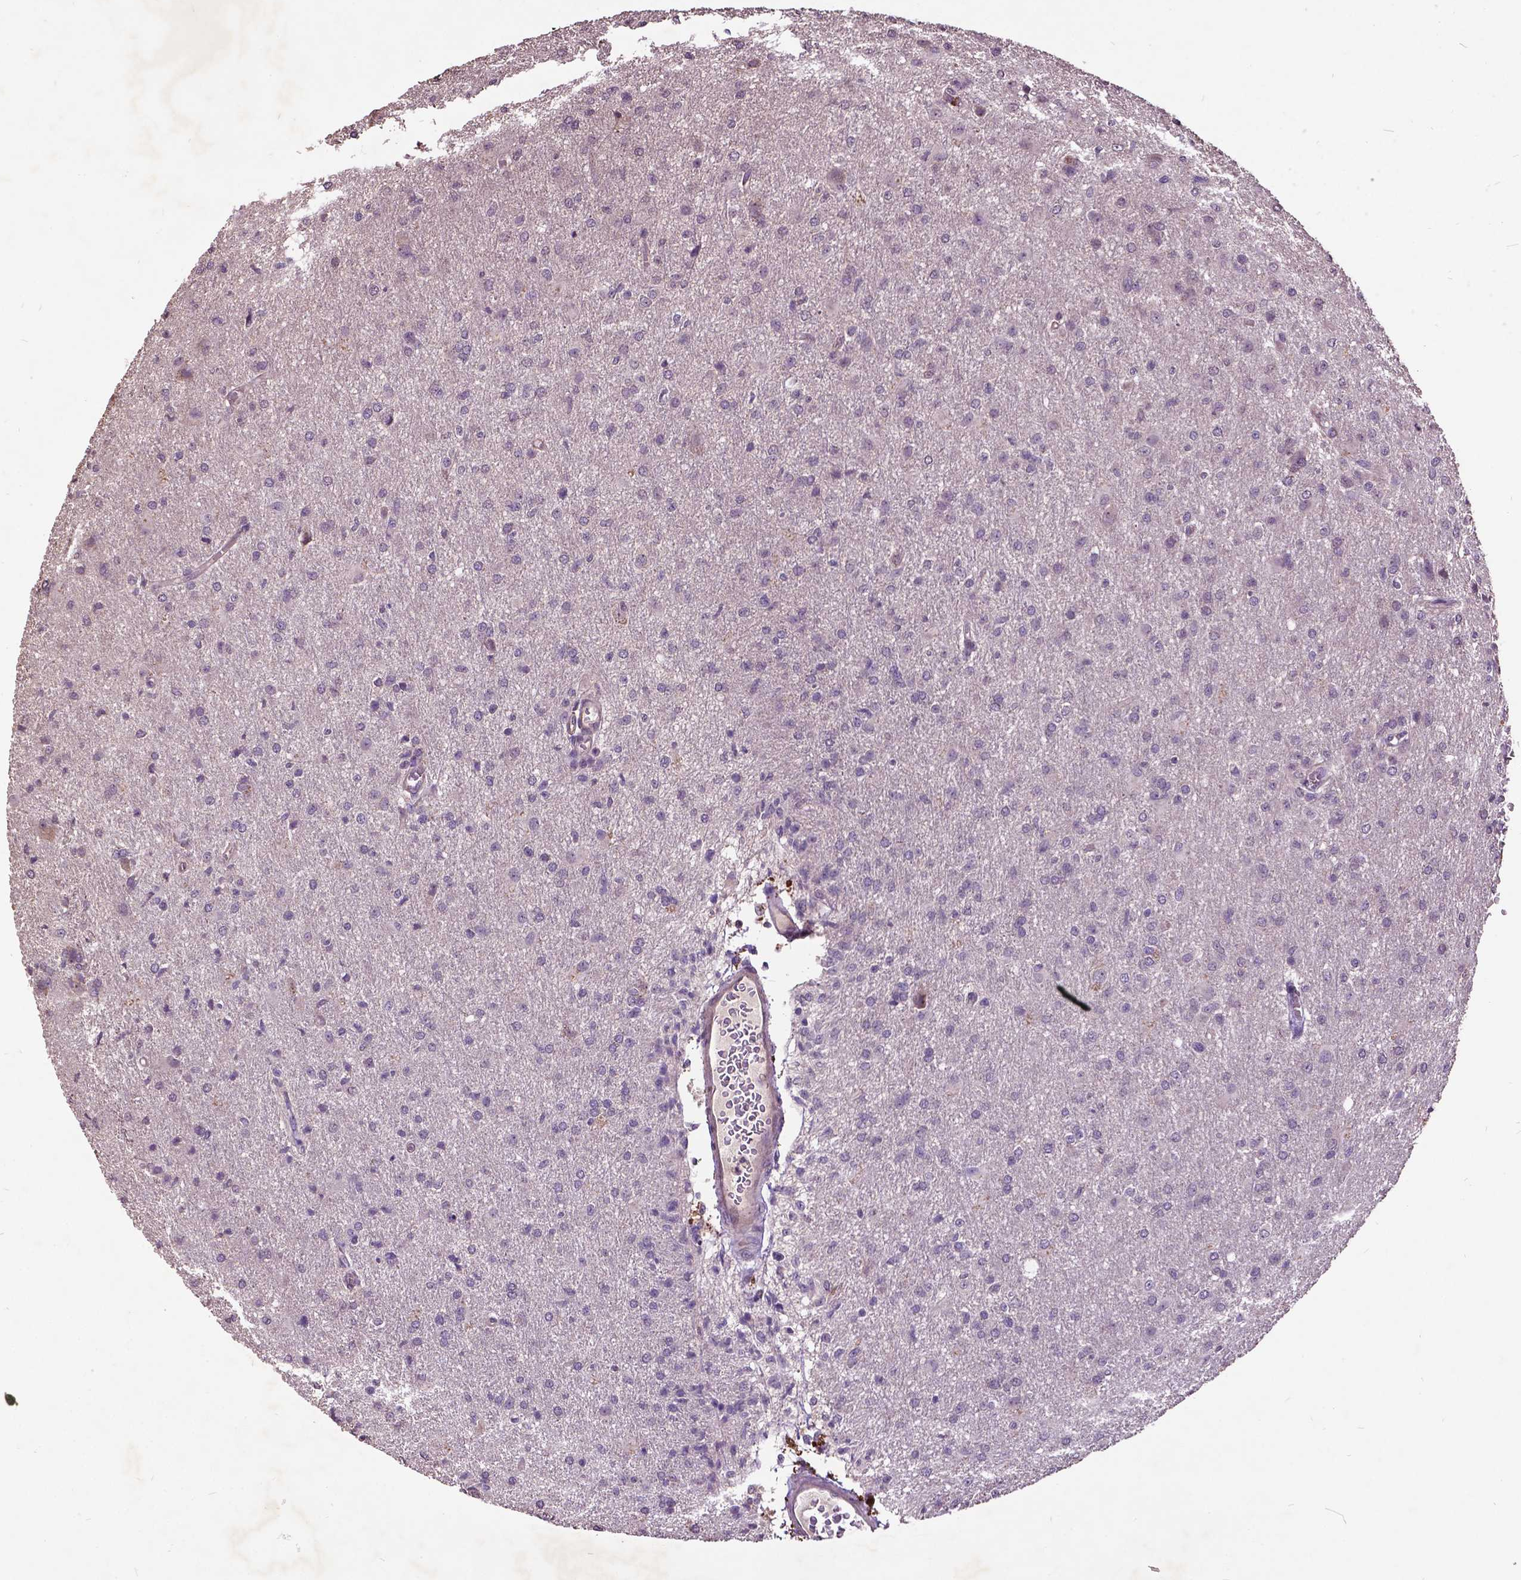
{"staining": {"intensity": "negative", "quantity": "none", "location": "none"}, "tissue": "glioma", "cell_type": "Tumor cells", "image_type": "cancer", "snomed": [{"axis": "morphology", "description": "Glioma, malignant, High grade"}, {"axis": "topography", "description": "Brain"}], "caption": "Tumor cells show no significant staining in glioma.", "gene": "AP1S3", "patient": {"sex": "male", "age": 68}}